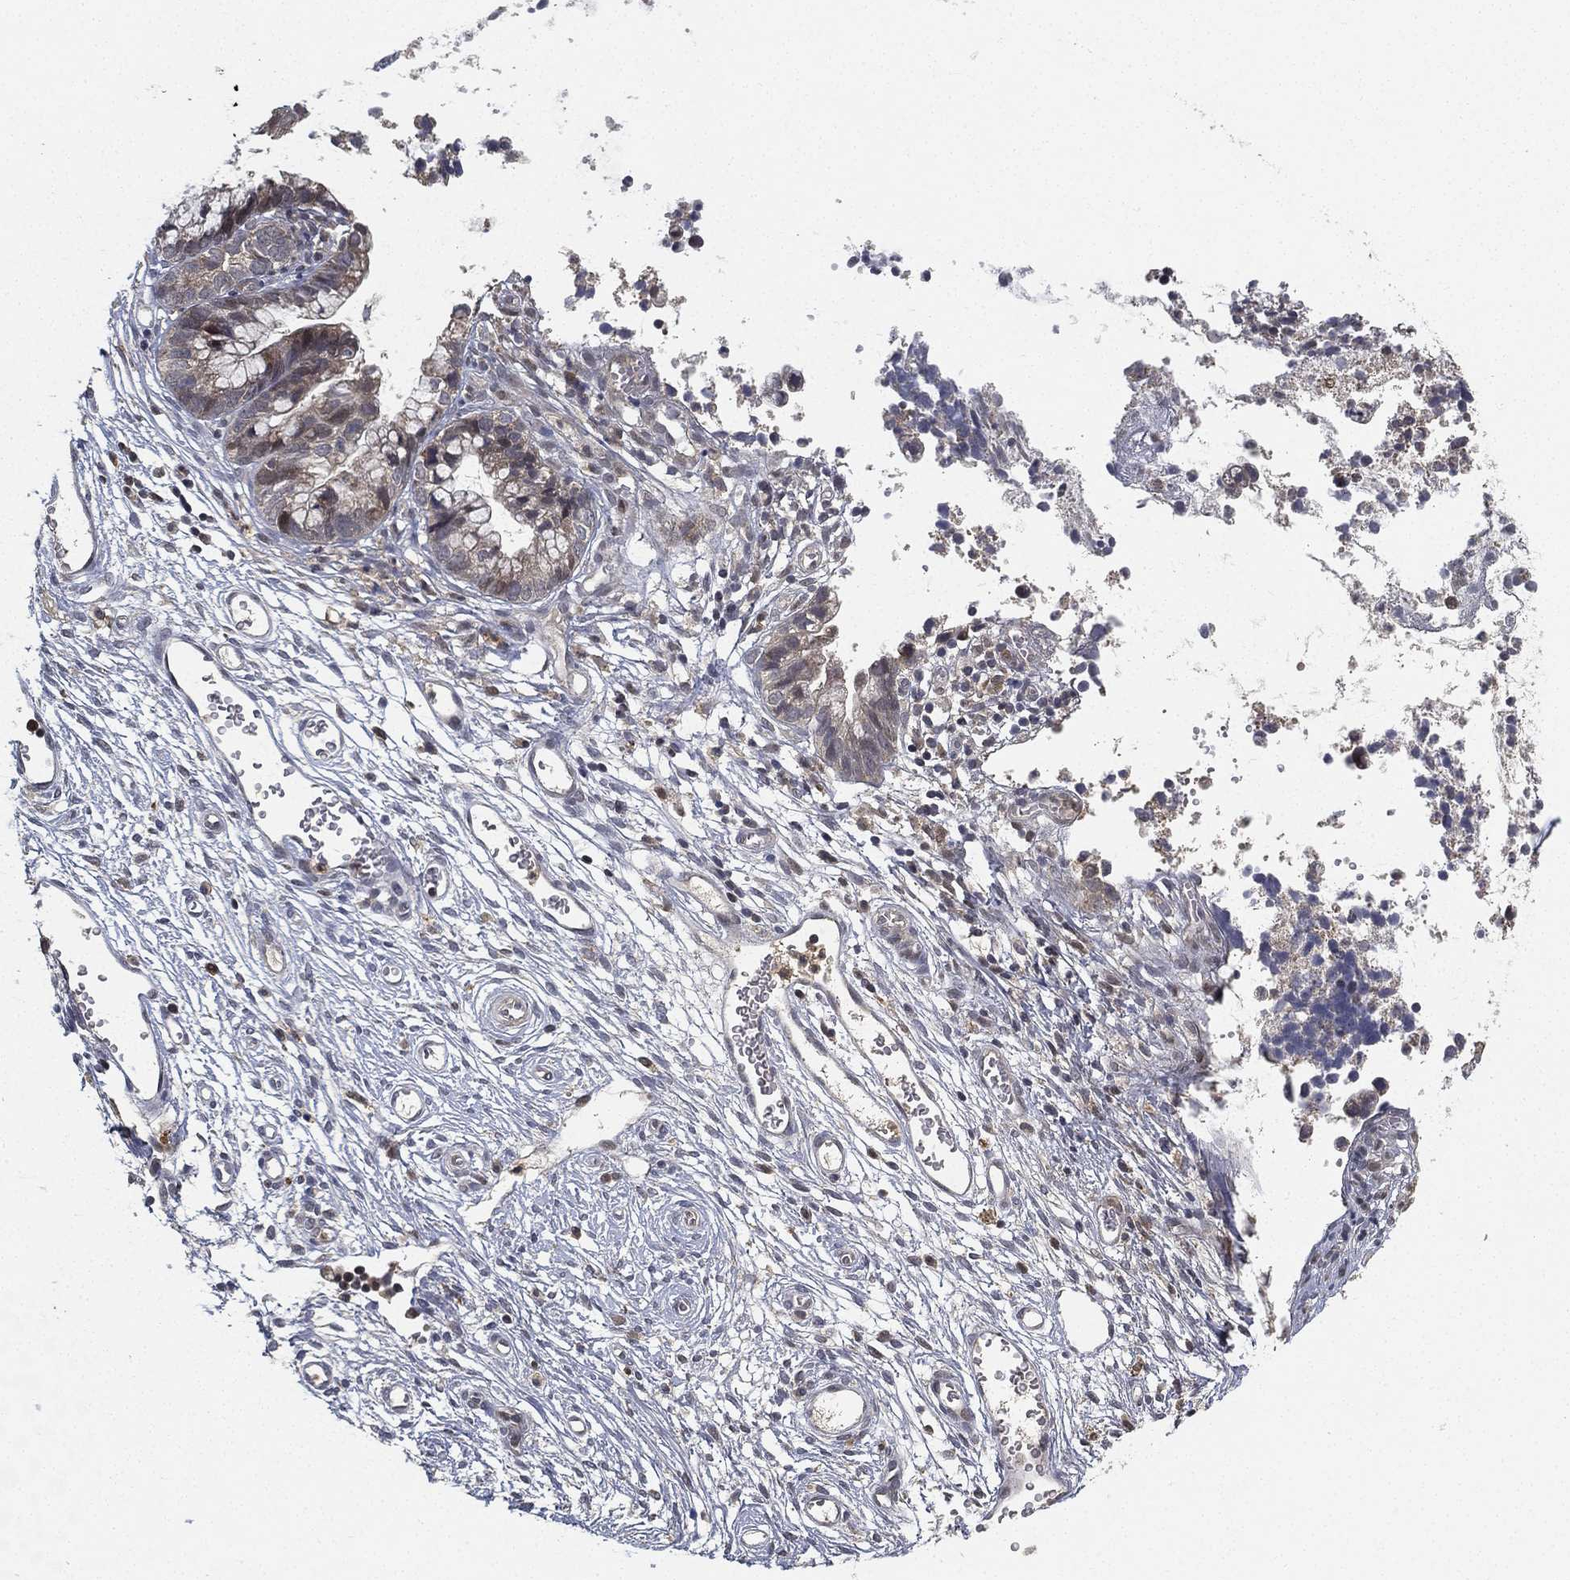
{"staining": {"intensity": "weak", "quantity": "<25%", "location": "cytoplasmic/membranous"}, "tissue": "cervical cancer", "cell_type": "Tumor cells", "image_type": "cancer", "snomed": [{"axis": "morphology", "description": "Adenocarcinoma, NOS"}, {"axis": "topography", "description": "Cervix"}], "caption": "The micrograph exhibits no staining of tumor cells in cervical cancer (adenocarcinoma).", "gene": "CFAP251", "patient": {"sex": "female", "age": 44}}